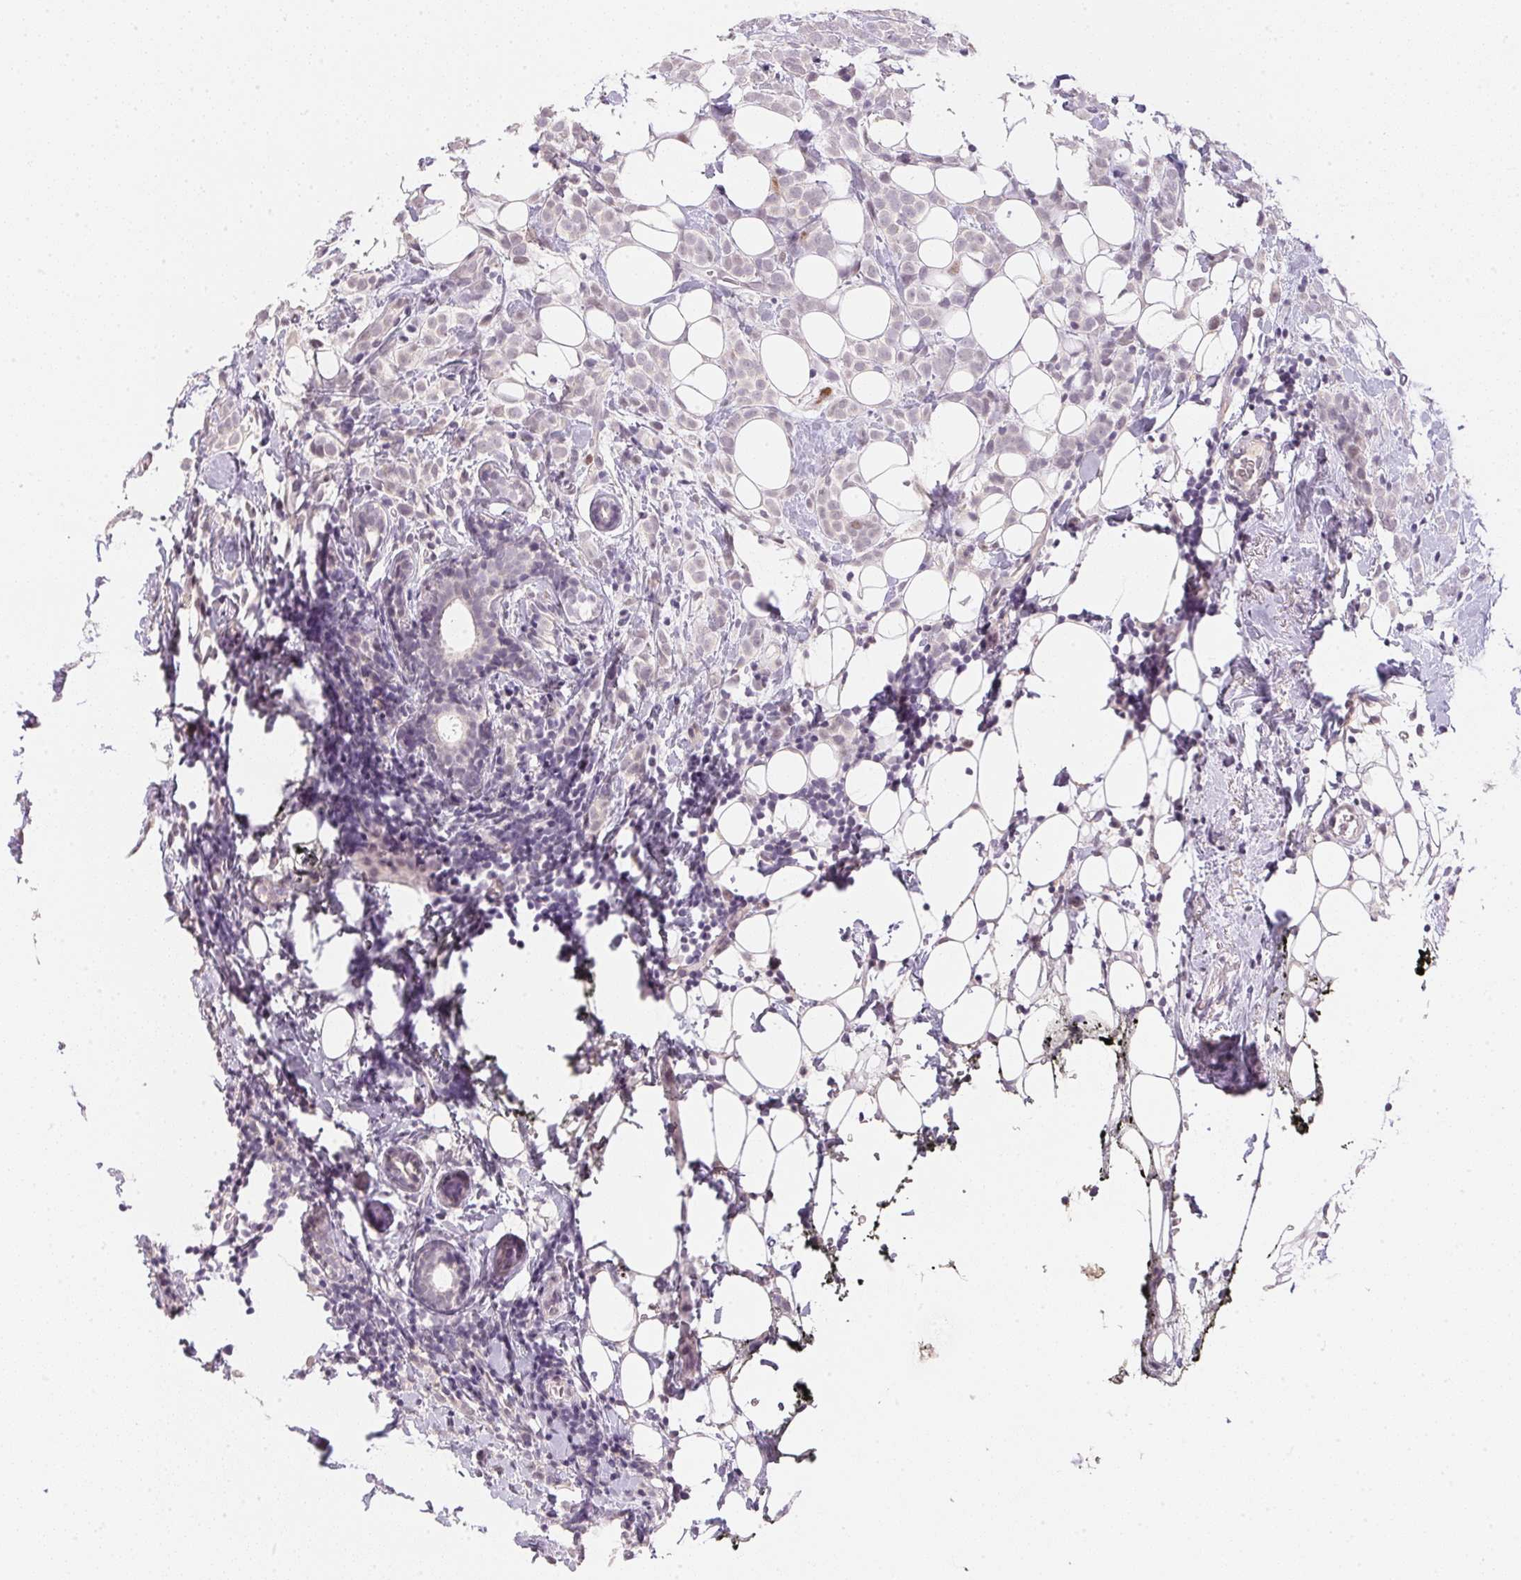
{"staining": {"intensity": "negative", "quantity": "none", "location": "none"}, "tissue": "breast cancer", "cell_type": "Tumor cells", "image_type": "cancer", "snomed": [{"axis": "morphology", "description": "Lobular carcinoma"}, {"axis": "topography", "description": "Breast"}], "caption": "Histopathology image shows no significant protein expression in tumor cells of breast cancer (lobular carcinoma).", "gene": "POLR3G", "patient": {"sex": "female", "age": 49}}